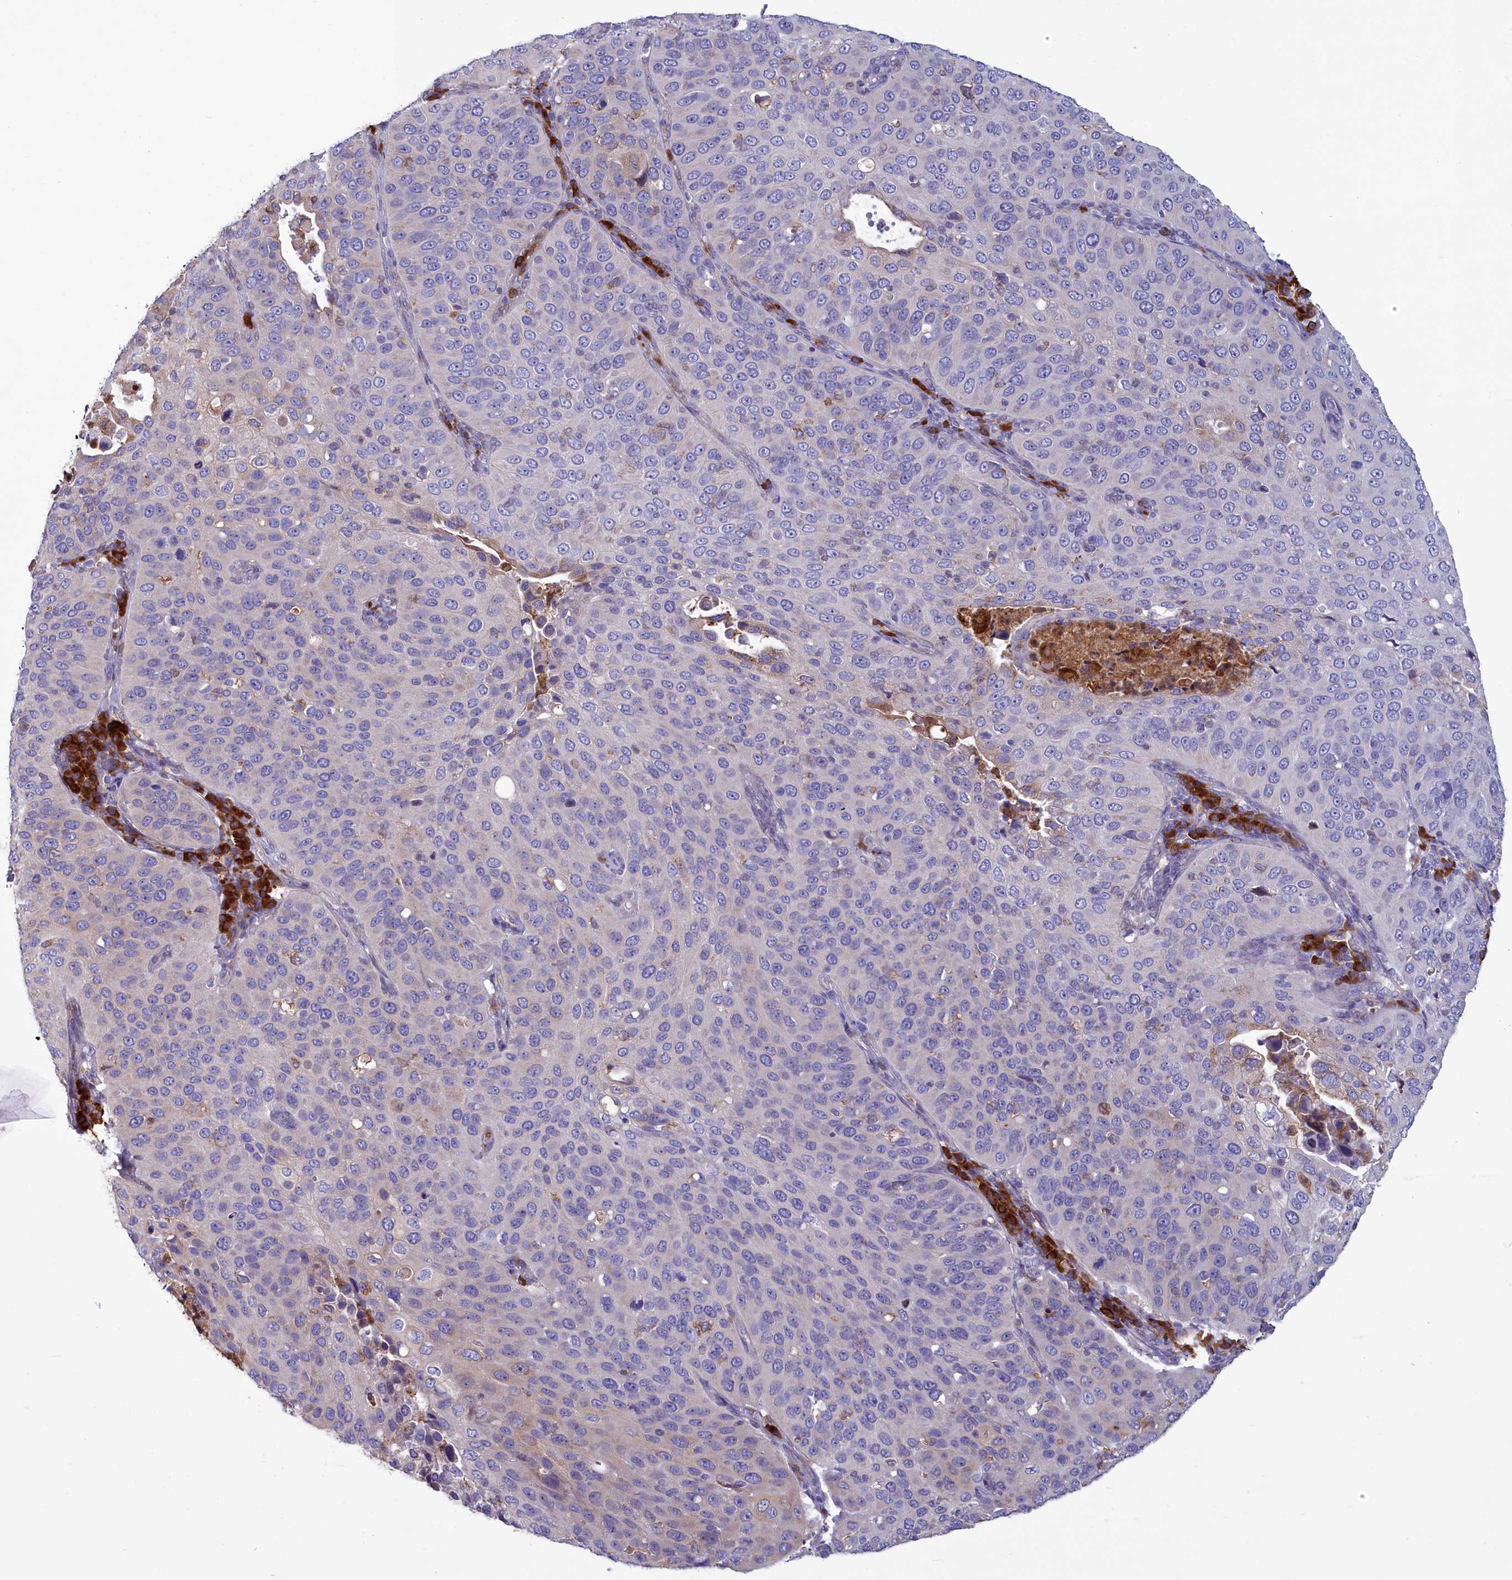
{"staining": {"intensity": "negative", "quantity": "none", "location": "none"}, "tissue": "cervical cancer", "cell_type": "Tumor cells", "image_type": "cancer", "snomed": [{"axis": "morphology", "description": "Squamous cell carcinoma, NOS"}, {"axis": "topography", "description": "Cervix"}], "caption": "Cervical squamous cell carcinoma was stained to show a protein in brown. There is no significant expression in tumor cells.", "gene": "HM13", "patient": {"sex": "female", "age": 36}}